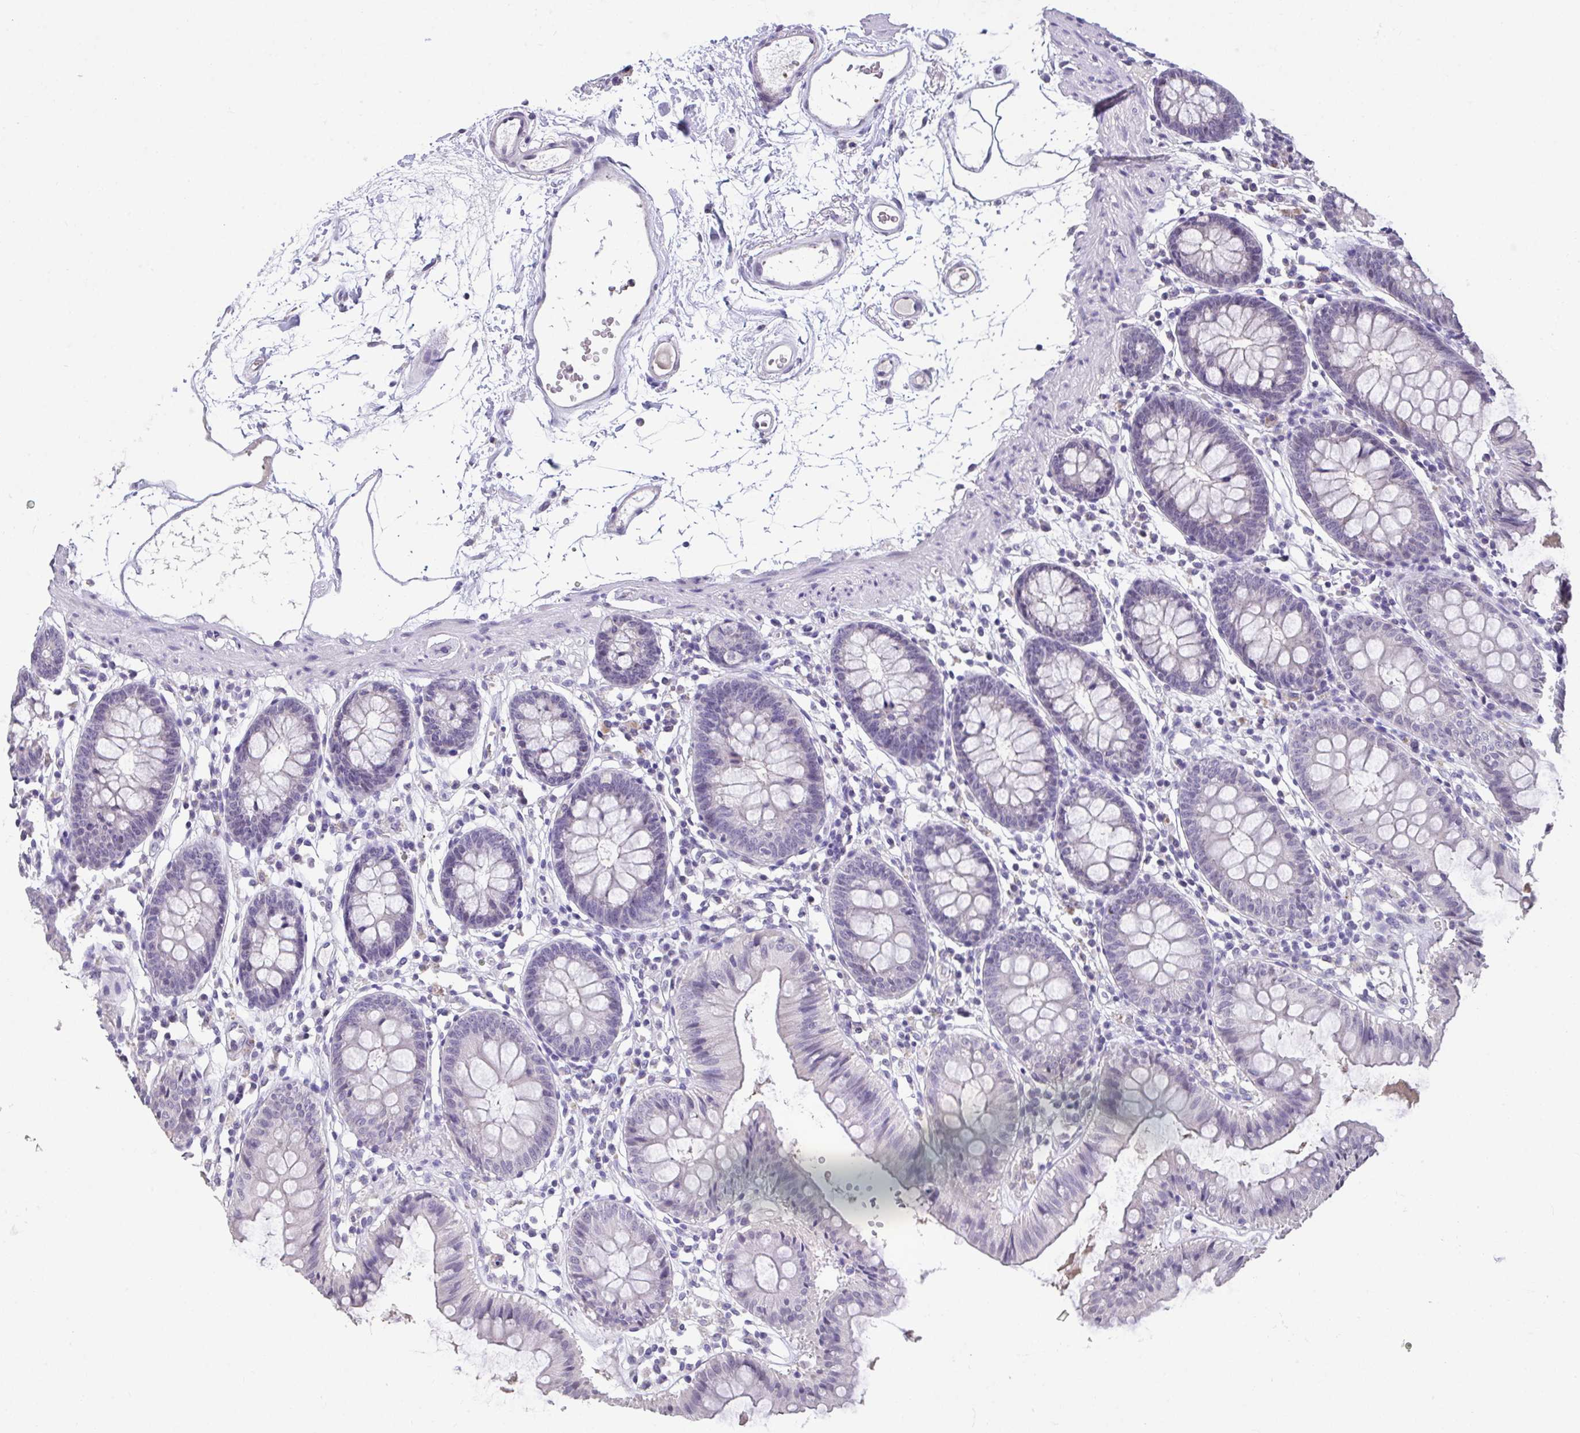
{"staining": {"intensity": "negative", "quantity": "none", "location": "none"}, "tissue": "colon", "cell_type": "Endothelial cells", "image_type": "normal", "snomed": [{"axis": "morphology", "description": "Normal tissue, NOS"}, {"axis": "topography", "description": "Colon"}], "caption": "This is a histopathology image of immunohistochemistry staining of benign colon, which shows no staining in endothelial cells. The staining was performed using DAB to visualize the protein expression in brown, while the nuclei were stained in blue with hematoxylin (Magnification: 20x).", "gene": "GLTPD2", "patient": {"sex": "female", "age": 84}}